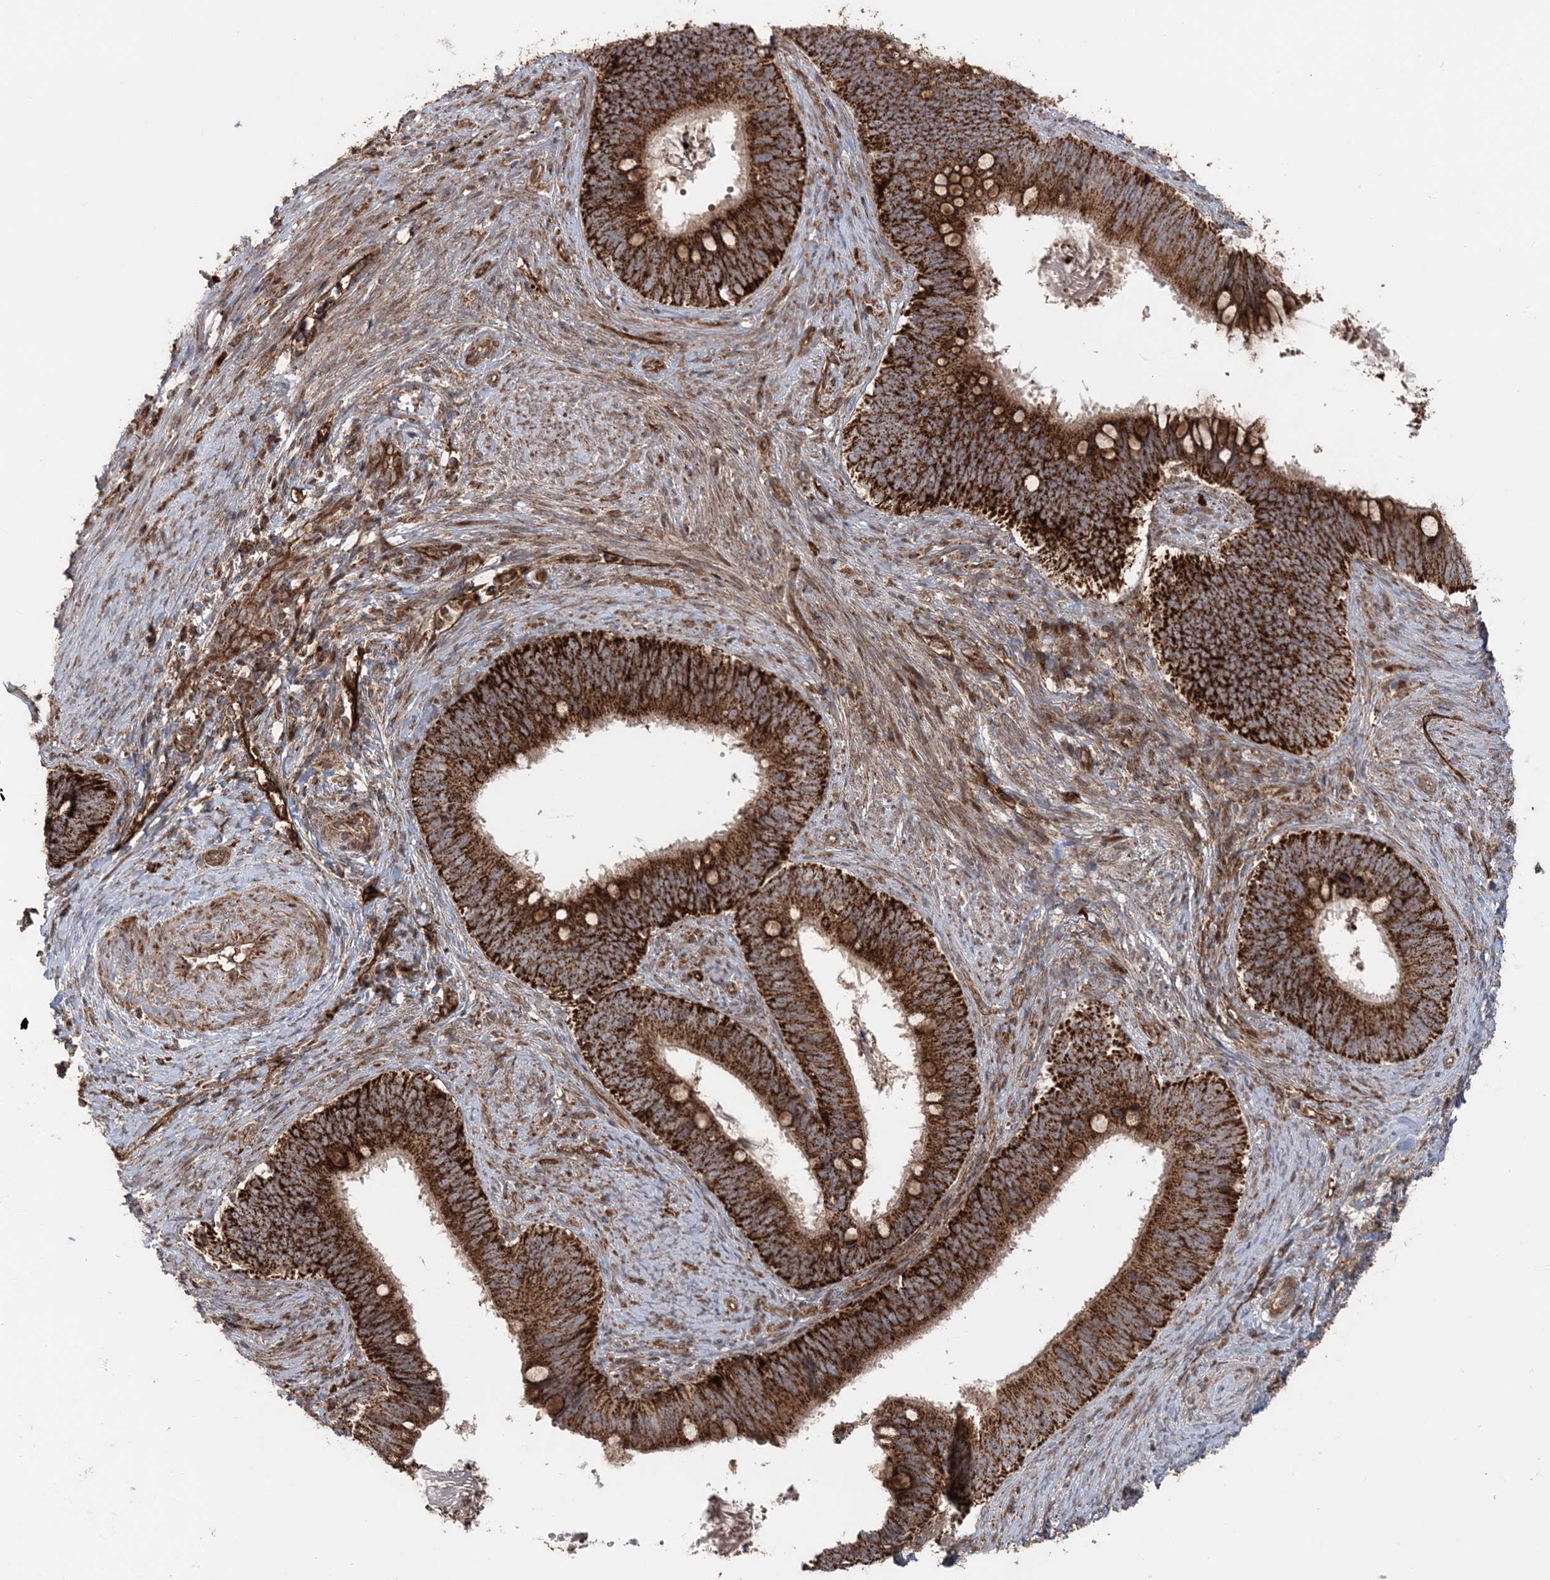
{"staining": {"intensity": "strong", "quantity": ">75%", "location": "cytoplasmic/membranous"}, "tissue": "cervical cancer", "cell_type": "Tumor cells", "image_type": "cancer", "snomed": [{"axis": "morphology", "description": "Adenocarcinoma, NOS"}, {"axis": "topography", "description": "Cervix"}], "caption": "This image exhibits immunohistochemistry staining of cervical adenocarcinoma, with high strong cytoplasmic/membranous positivity in approximately >75% of tumor cells.", "gene": "LRPPRC", "patient": {"sex": "female", "age": 42}}